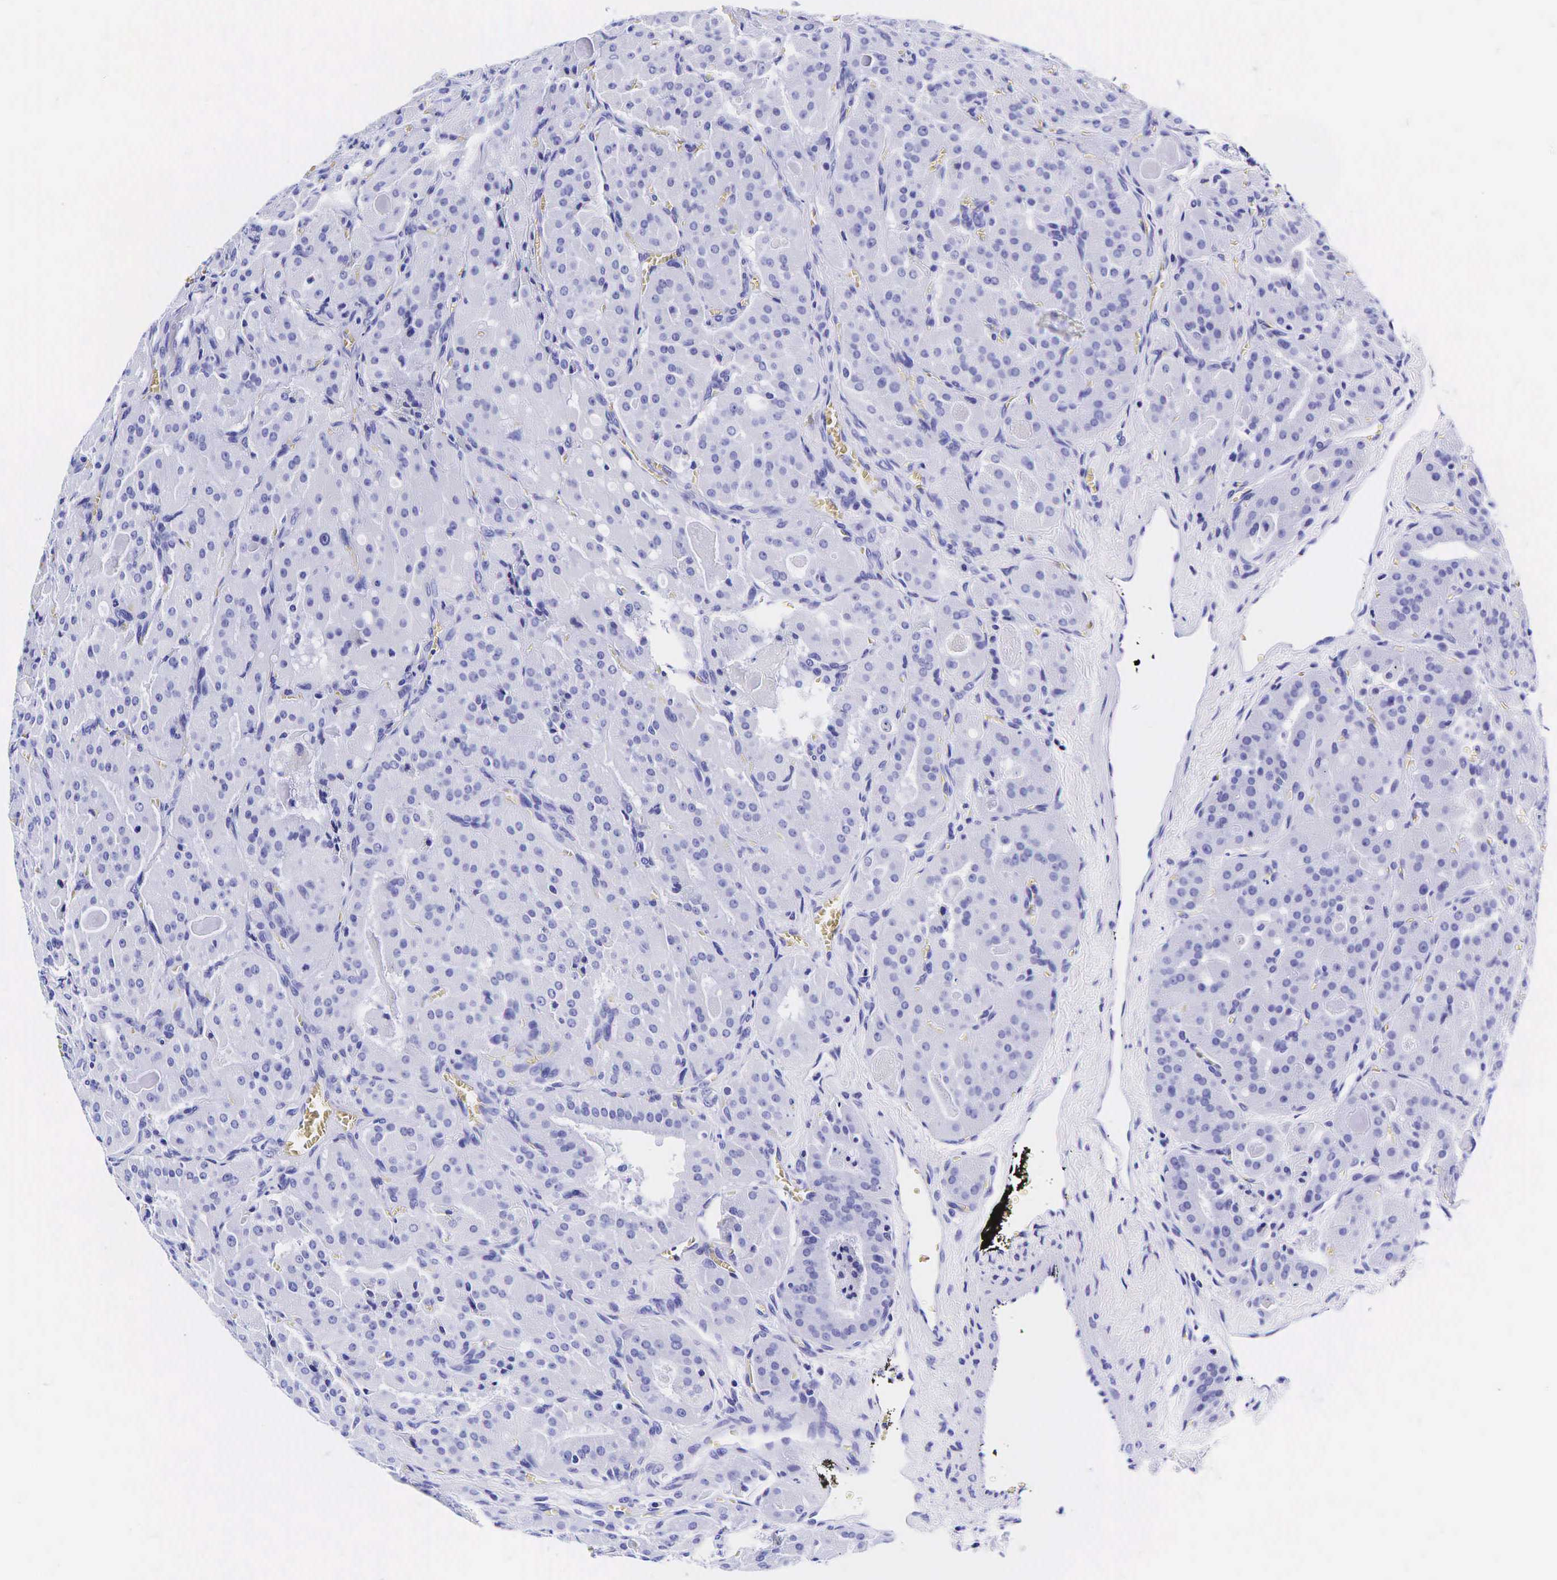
{"staining": {"intensity": "negative", "quantity": "none", "location": "none"}, "tissue": "thyroid cancer", "cell_type": "Tumor cells", "image_type": "cancer", "snomed": [{"axis": "morphology", "description": "Carcinoma, NOS"}, {"axis": "topography", "description": "Thyroid gland"}], "caption": "IHC of thyroid carcinoma displays no positivity in tumor cells. The staining was performed using DAB (3,3'-diaminobenzidine) to visualize the protein expression in brown, while the nuclei were stained in blue with hematoxylin (Magnification: 20x).", "gene": "GAST", "patient": {"sex": "male", "age": 76}}